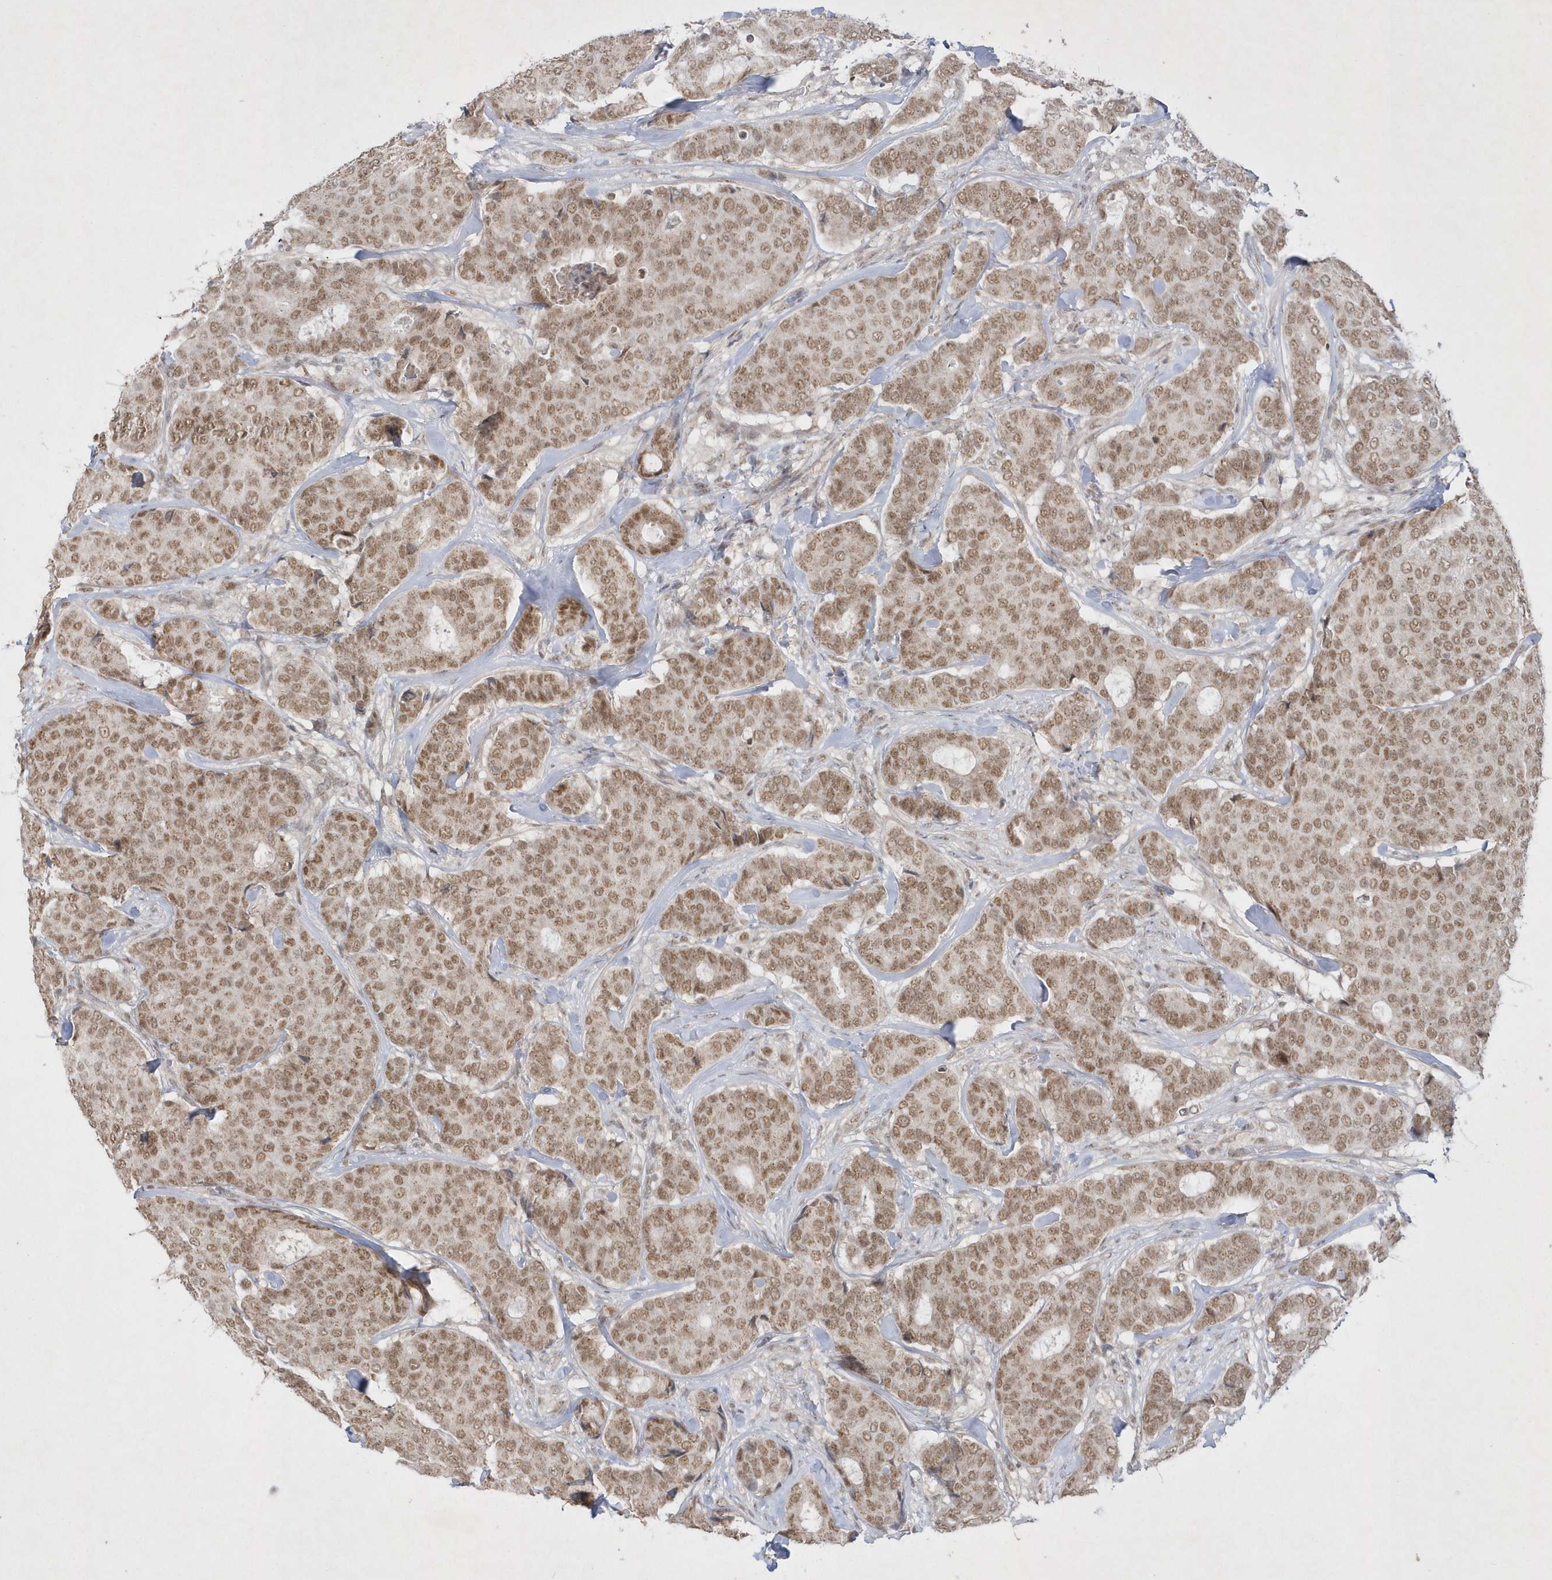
{"staining": {"intensity": "moderate", "quantity": ">75%", "location": "nuclear"}, "tissue": "breast cancer", "cell_type": "Tumor cells", "image_type": "cancer", "snomed": [{"axis": "morphology", "description": "Duct carcinoma"}, {"axis": "topography", "description": "Breast"}], "caption": "High-magnification brightfield microscopy of breast cancer (infiltrating ductal carcinoma) stained with DAB (3,3'-diaminobenzidine) (brown) and counterstained with hematoxylin (blue). tumor cells exhibit moderate nuclear expression is present in approximately>75% of cells. Using DAB (brown) and hematoxylin (blue) stains, captured at high magnification using brightfield microscopy.", "gene": "CPSF3", "patient": {"sex": "female", "age": 75}}